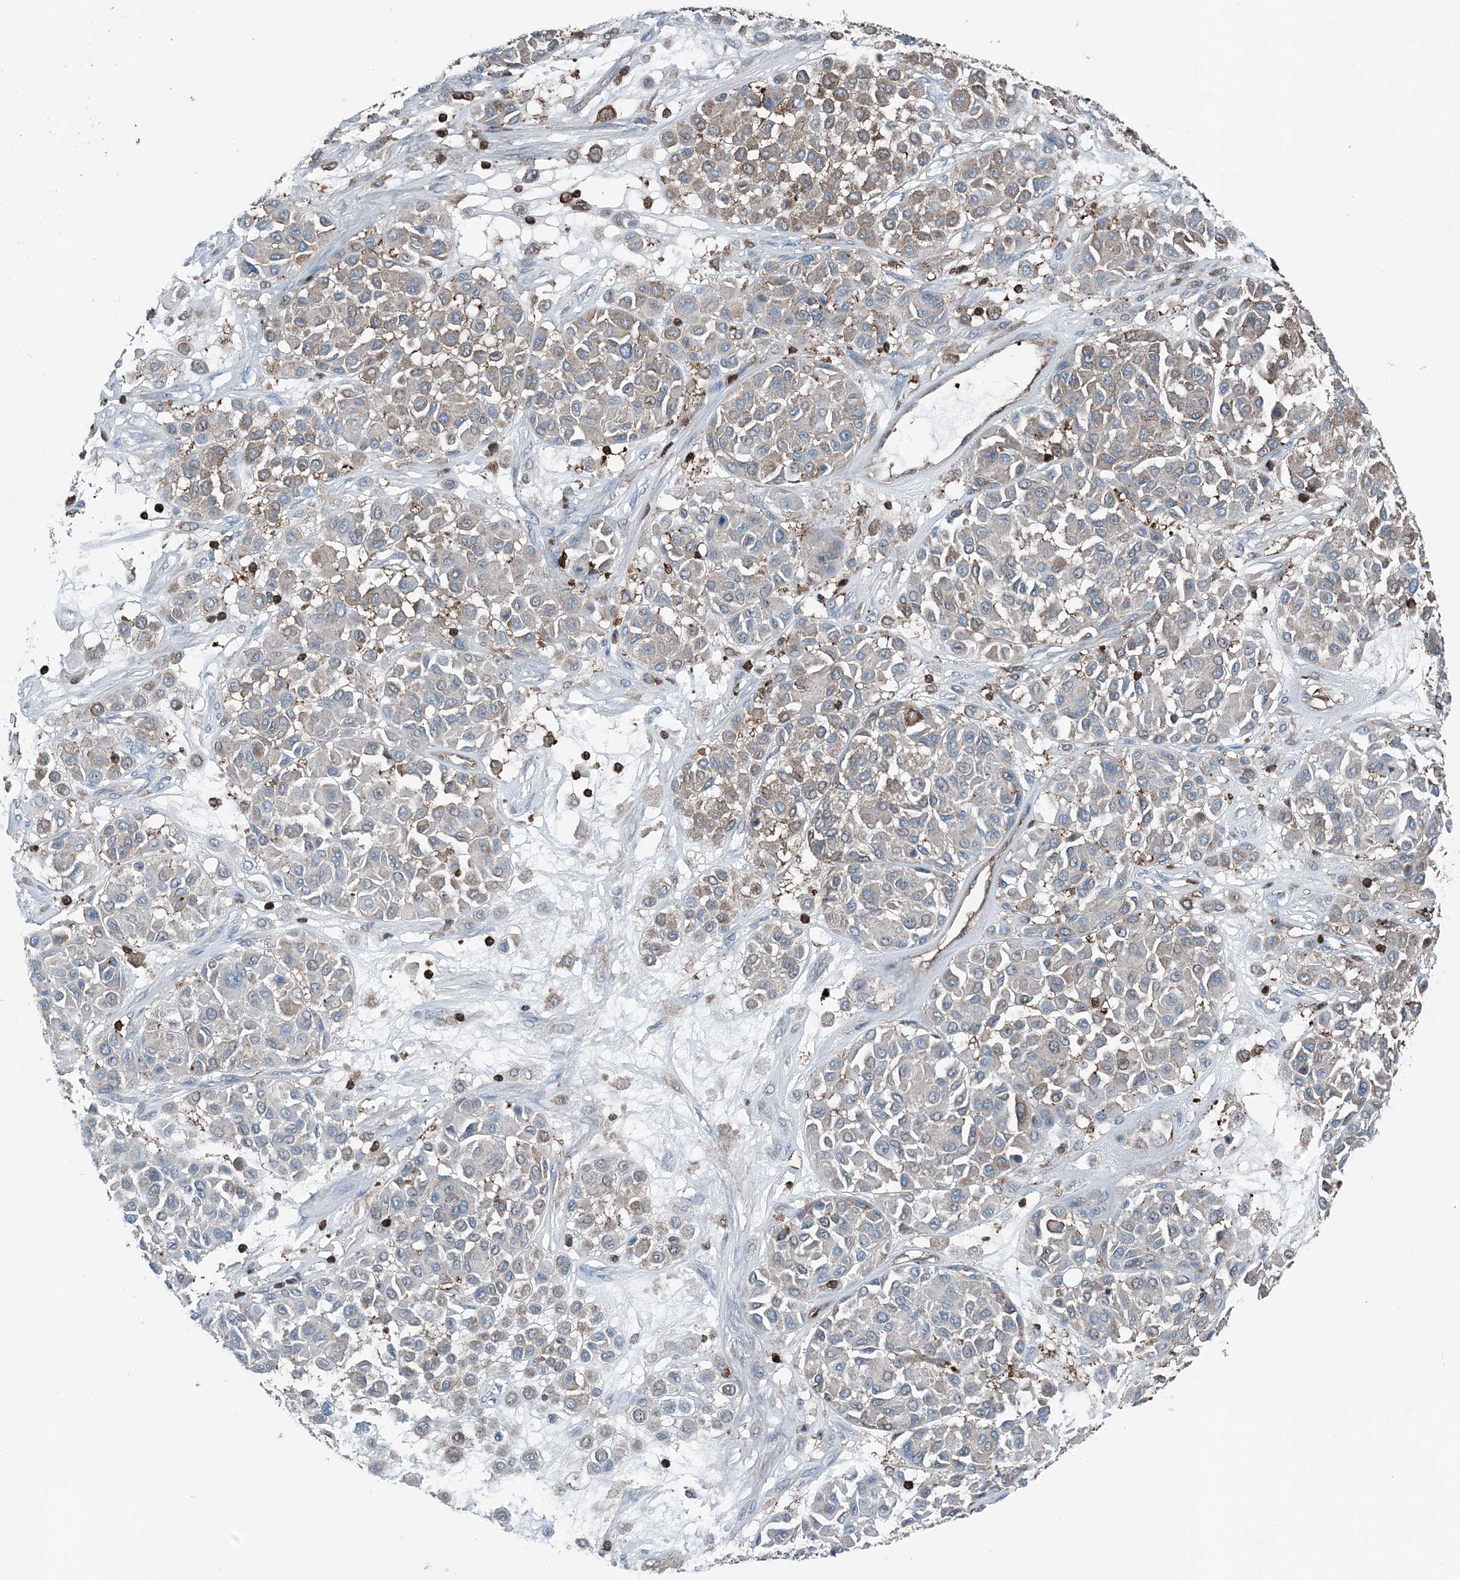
{"staining": {"intensity": "moderate", "quantity": "25%-75%", "location": "cytoplasmic/membranous"}, "tissue": "melanoma", "cell_type": "Tumor cells", "image_type": "cancer", "snomed": [{"axis": "morphology", "description": "Malignant melanoma, Metastatic site"}, {"axis": "topography", "description": "Soft tissue"}], "caption": "The immunohistochemical stain shows moderate cytoplasmic/membranous expression in tumor cells of malignant melanoma (metastatic site) tissue.", "gene": "CFL1", "patient": {"sex": "male", "age": 41}}